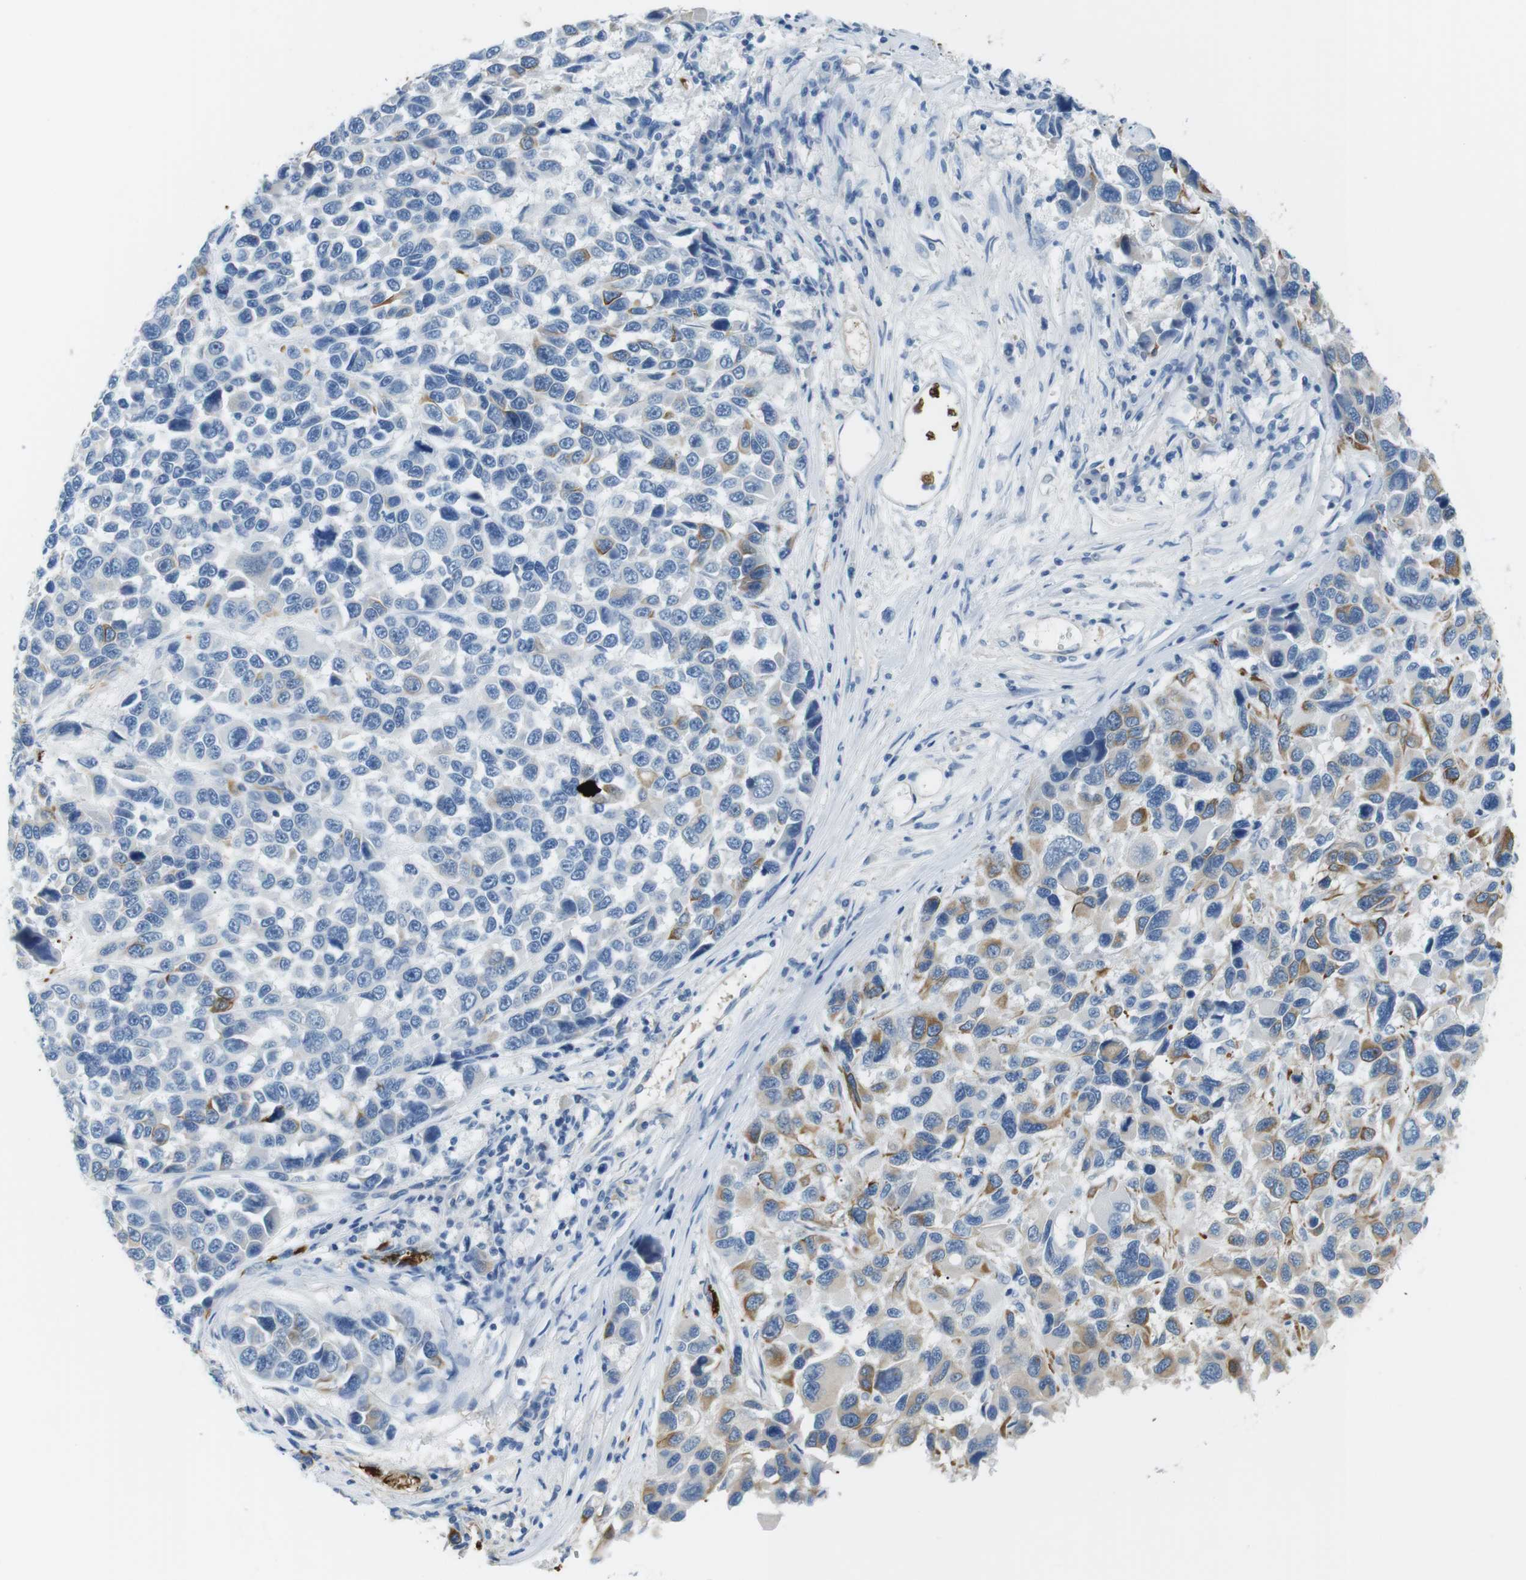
{"staining": {"intensity": "moderate", "quantity": "<25%", "location": "cytoplasmic/membranous"}, "tissue": "melanoma", "cell_type": "Tumor cells", "image_type": "cancer", "snomed": [{"axis": "morphology", "description": "Malignant melanoma, NOS"}, {"axis": "topography", "description": "Skin"}], "caption": "This is a histology image of immunohistochemistry (IHC) staining of melanoma, which shows moderate expression in the cytoplasmic/membranous of tumor cells.", "gene": "ADCY10", "patient": {"sex": "male", "age": 53}}